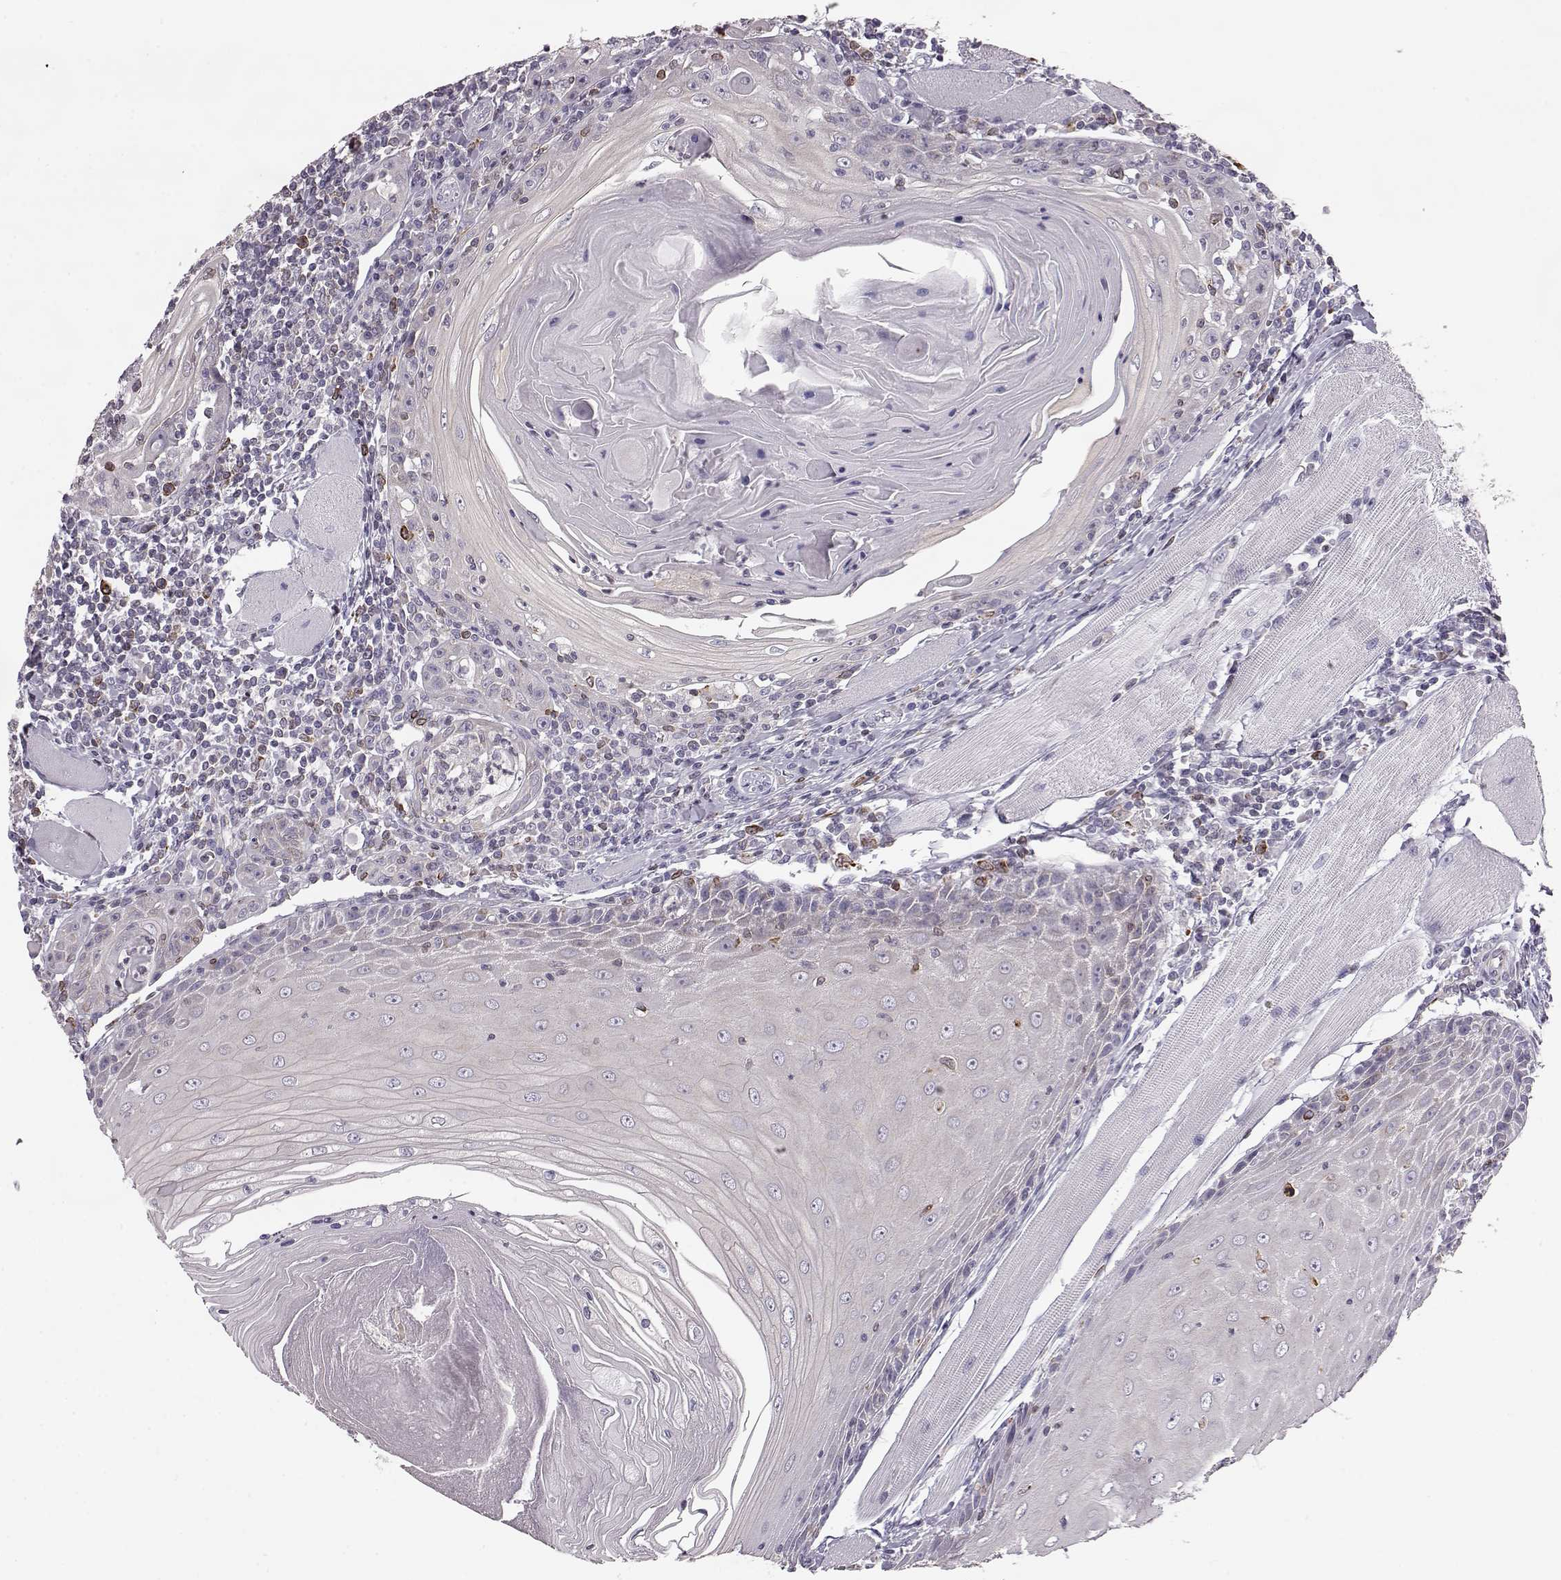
{"staining": {"intensity": "negative", "quantity": "none", "location": "none"}, "tissue": "head and neck cancer", "cell_type": "Tumor cells", "image_type": "cancer", "snomed": [{"axis": "morphology", "description": "Normal tissue, NOS"}, {"axis": "morphology", "description": "Squamous cell carcinoma, NOS"}, {"axis": "topography", "description": "Oral tissue"}, {"axis": "topography", "description": "Head-Neck"}], "caption": "Immunohistochemistry (IHC) histopathology image of neoplastic tissue: head and neck squamous cell carcinoma stained with DAB demonstrates no significant protein expression in tumor cells.", "gene": "ELOVL5", "patient": {"sex": "male", "age": 52}}